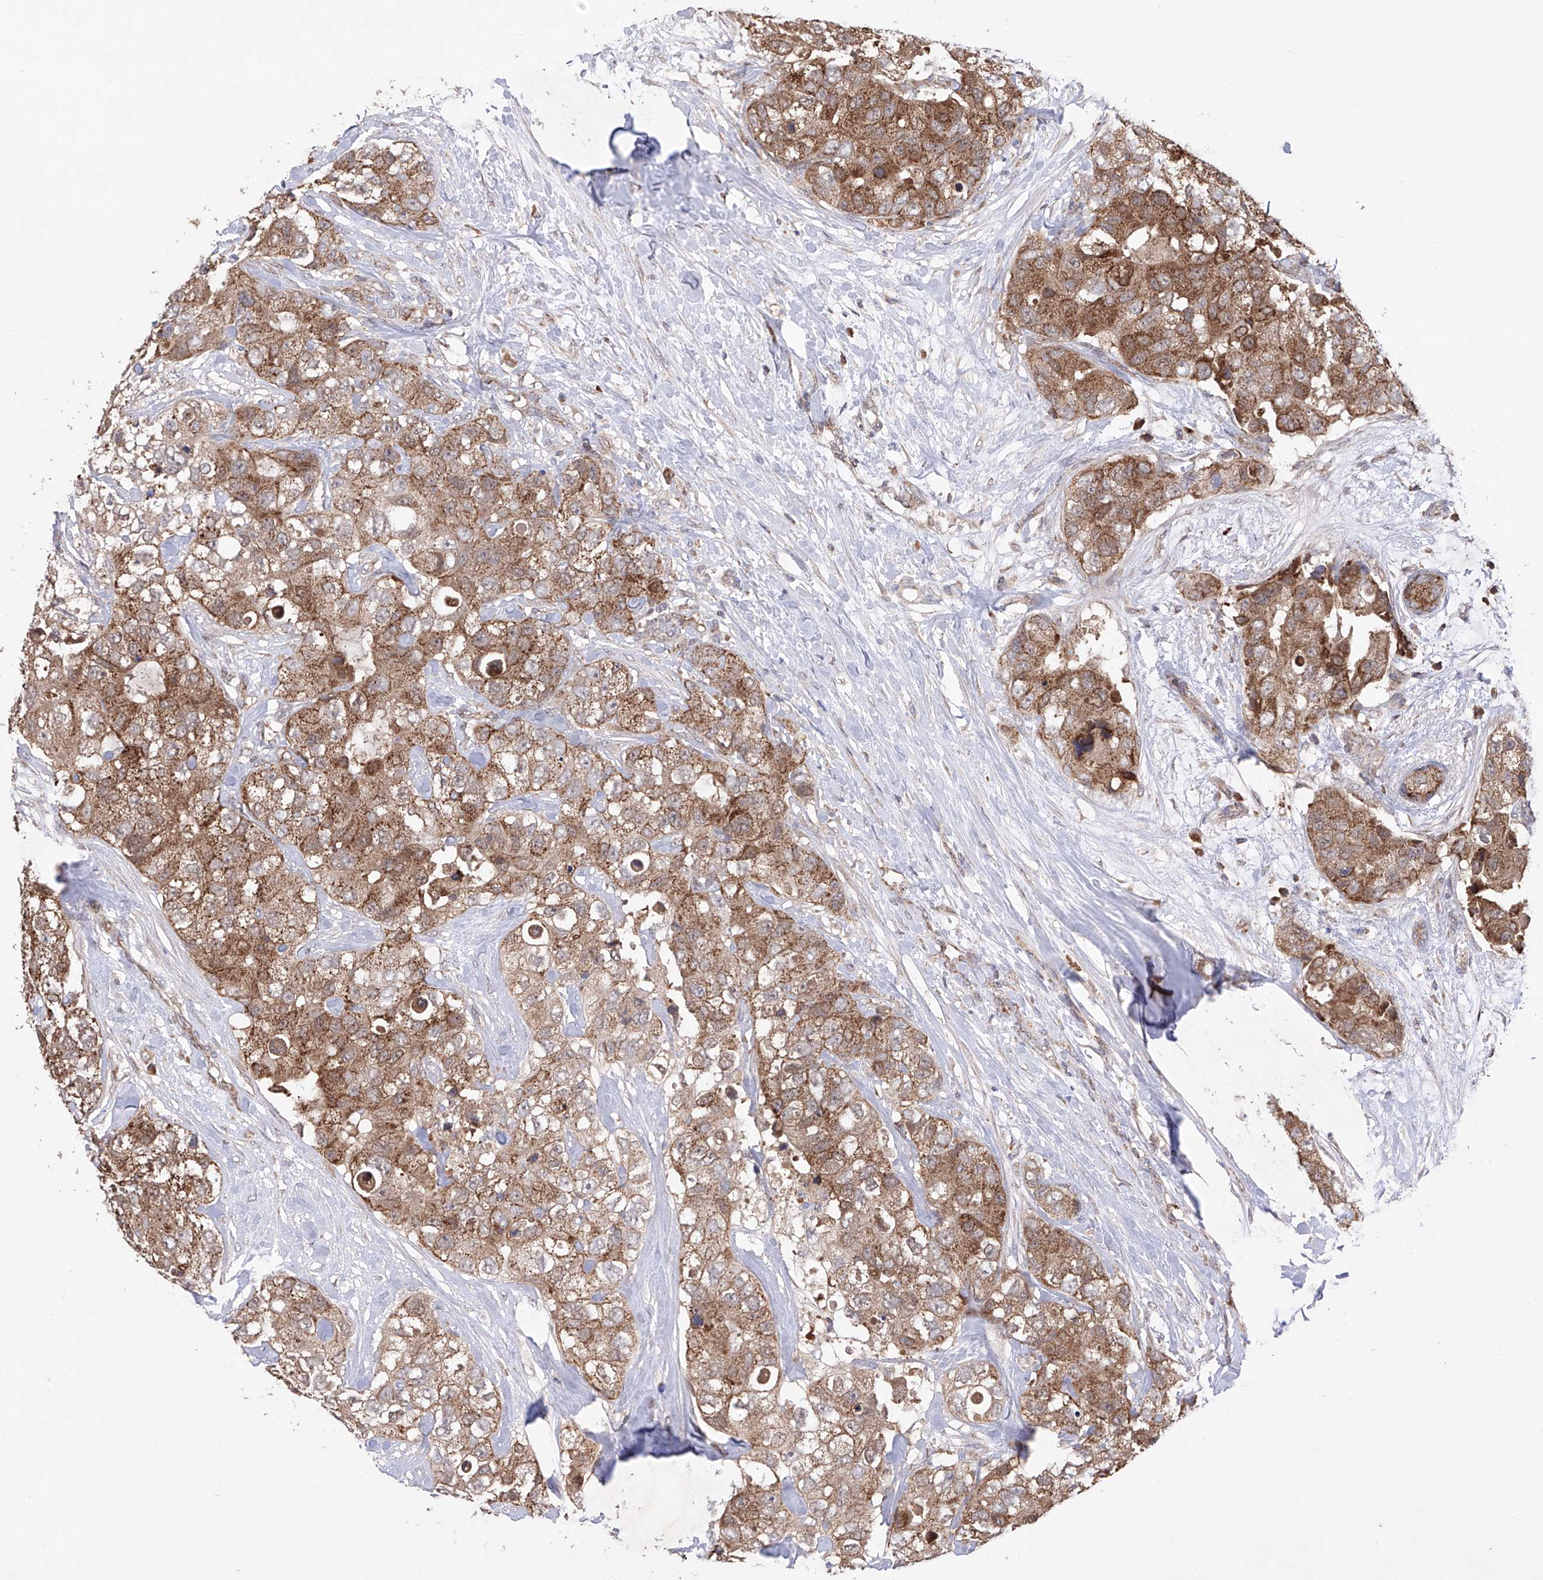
{"staining": {"intensity": "moderate", "quantity": ">75%", "location": "cytoplasmic/membranous"}, "tissue": "breast cancer", "cell_type": "Tumor cells", "image_type": "cancer", "snomed": [{"axis": "morphology", "description": "Duct carcinoma"}, {"axis": "topography", "description": "Breast"}], "caption": "DAB (3,3'-diaminobenzidine) immunohistochemical staining of breast intraductal carcinoma shows moderate cytoplasmic/membranous protein positivity in approximately >75% of tumor cells.", "gene": "SDHAF4", "patient": {"sex": "female", "age": 62}}